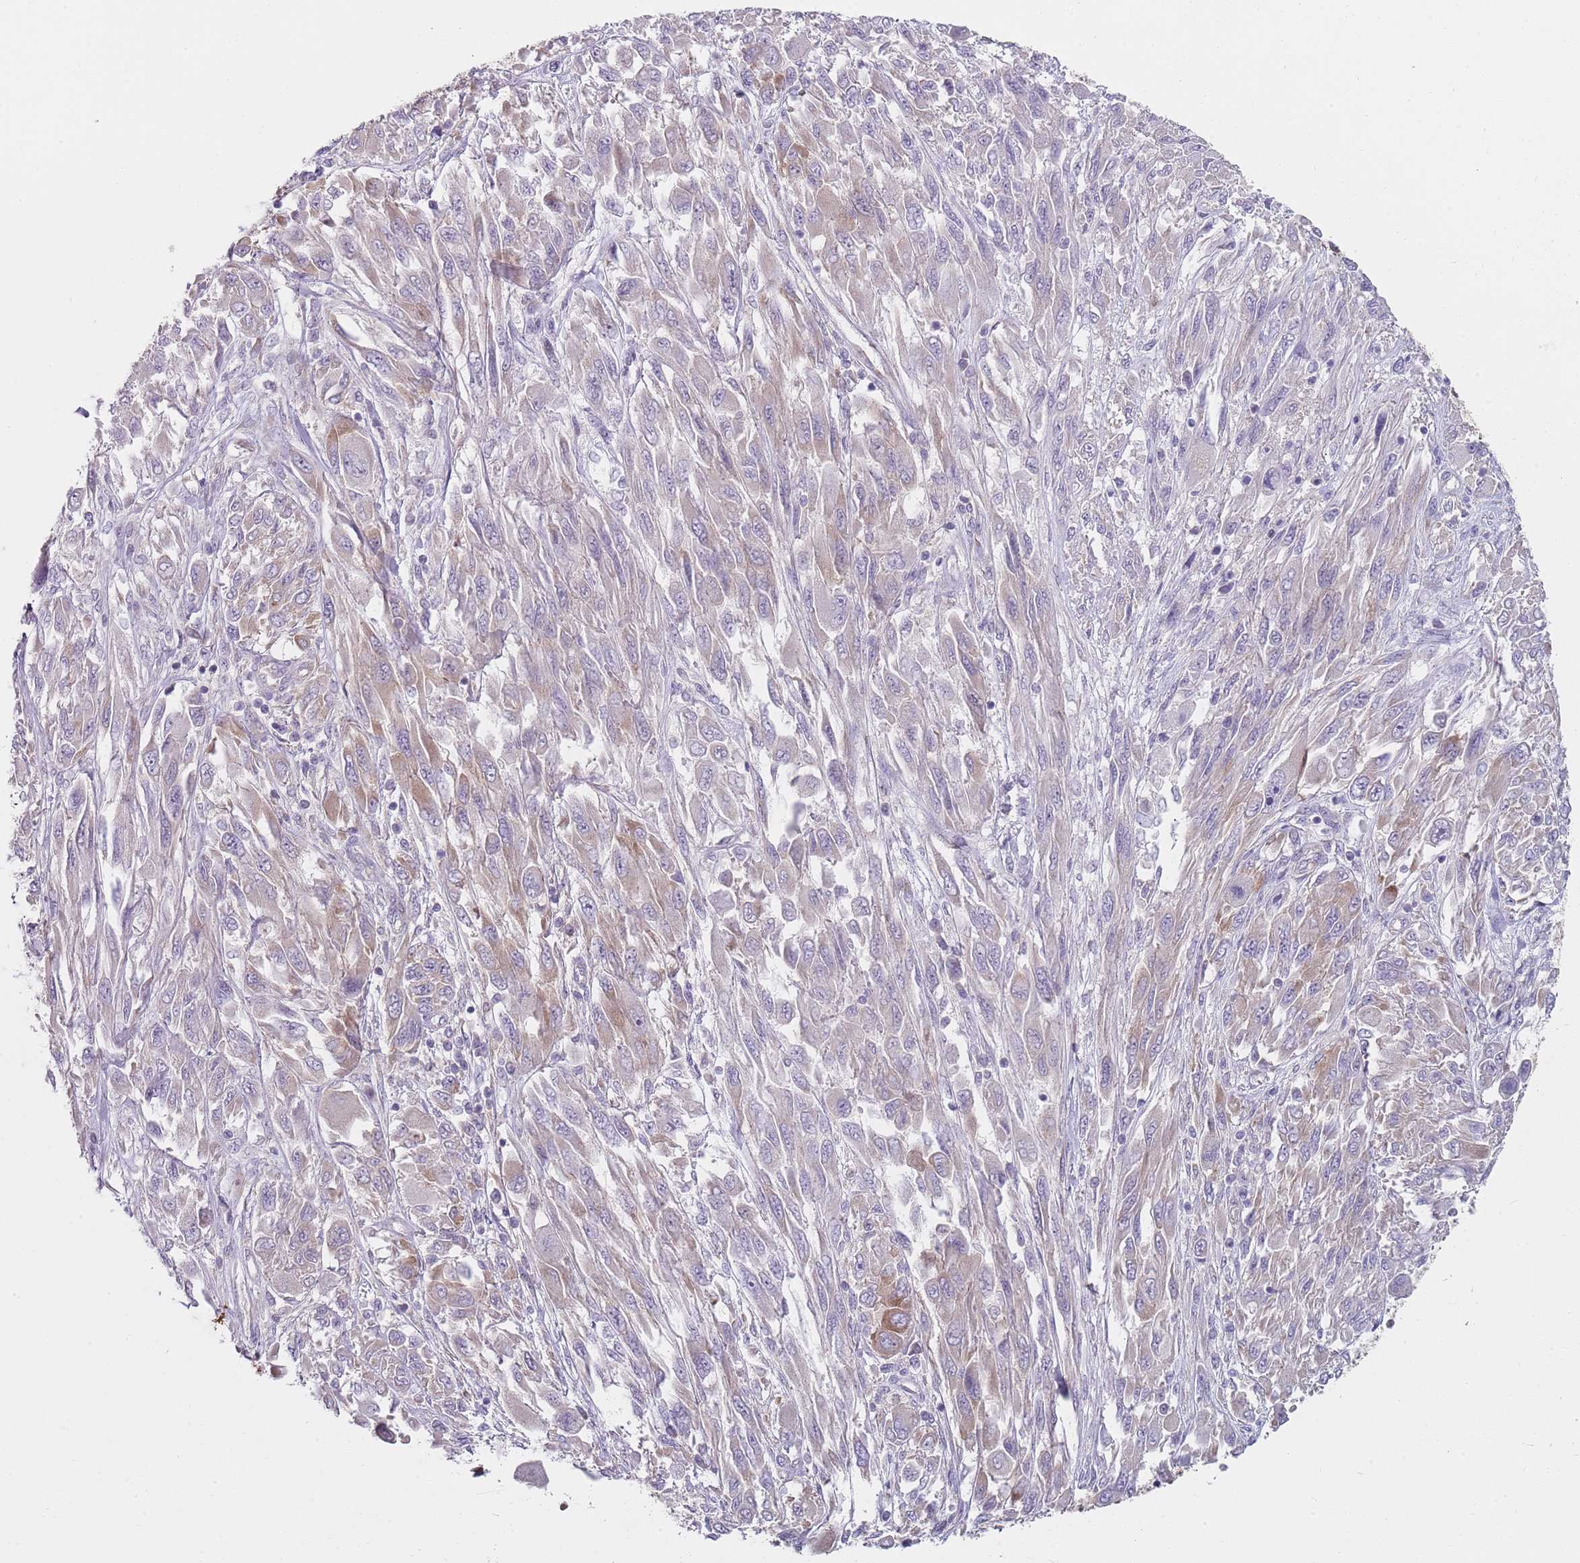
{"staining": {"intensity": "moderate", "quantity": "<25%", "location": "cytoplasmic/membranous"}, "tissue": "melanoma", "cell_type": "Tumor cells", "image_type": "cancer", "snomed": [{"axis": "morphology", "description": "Malignant melanoma, NOS"}, {"axis": "topography", "description": "Skin"}], "caption": "Immunohistochemistry of human melanoma displays low levels of moderate cytoplasmic/membranous expression in approximately <25% of tumor cells.", "gene": "SLC26A6", "patient": {"sex": "female", "age": 91}}